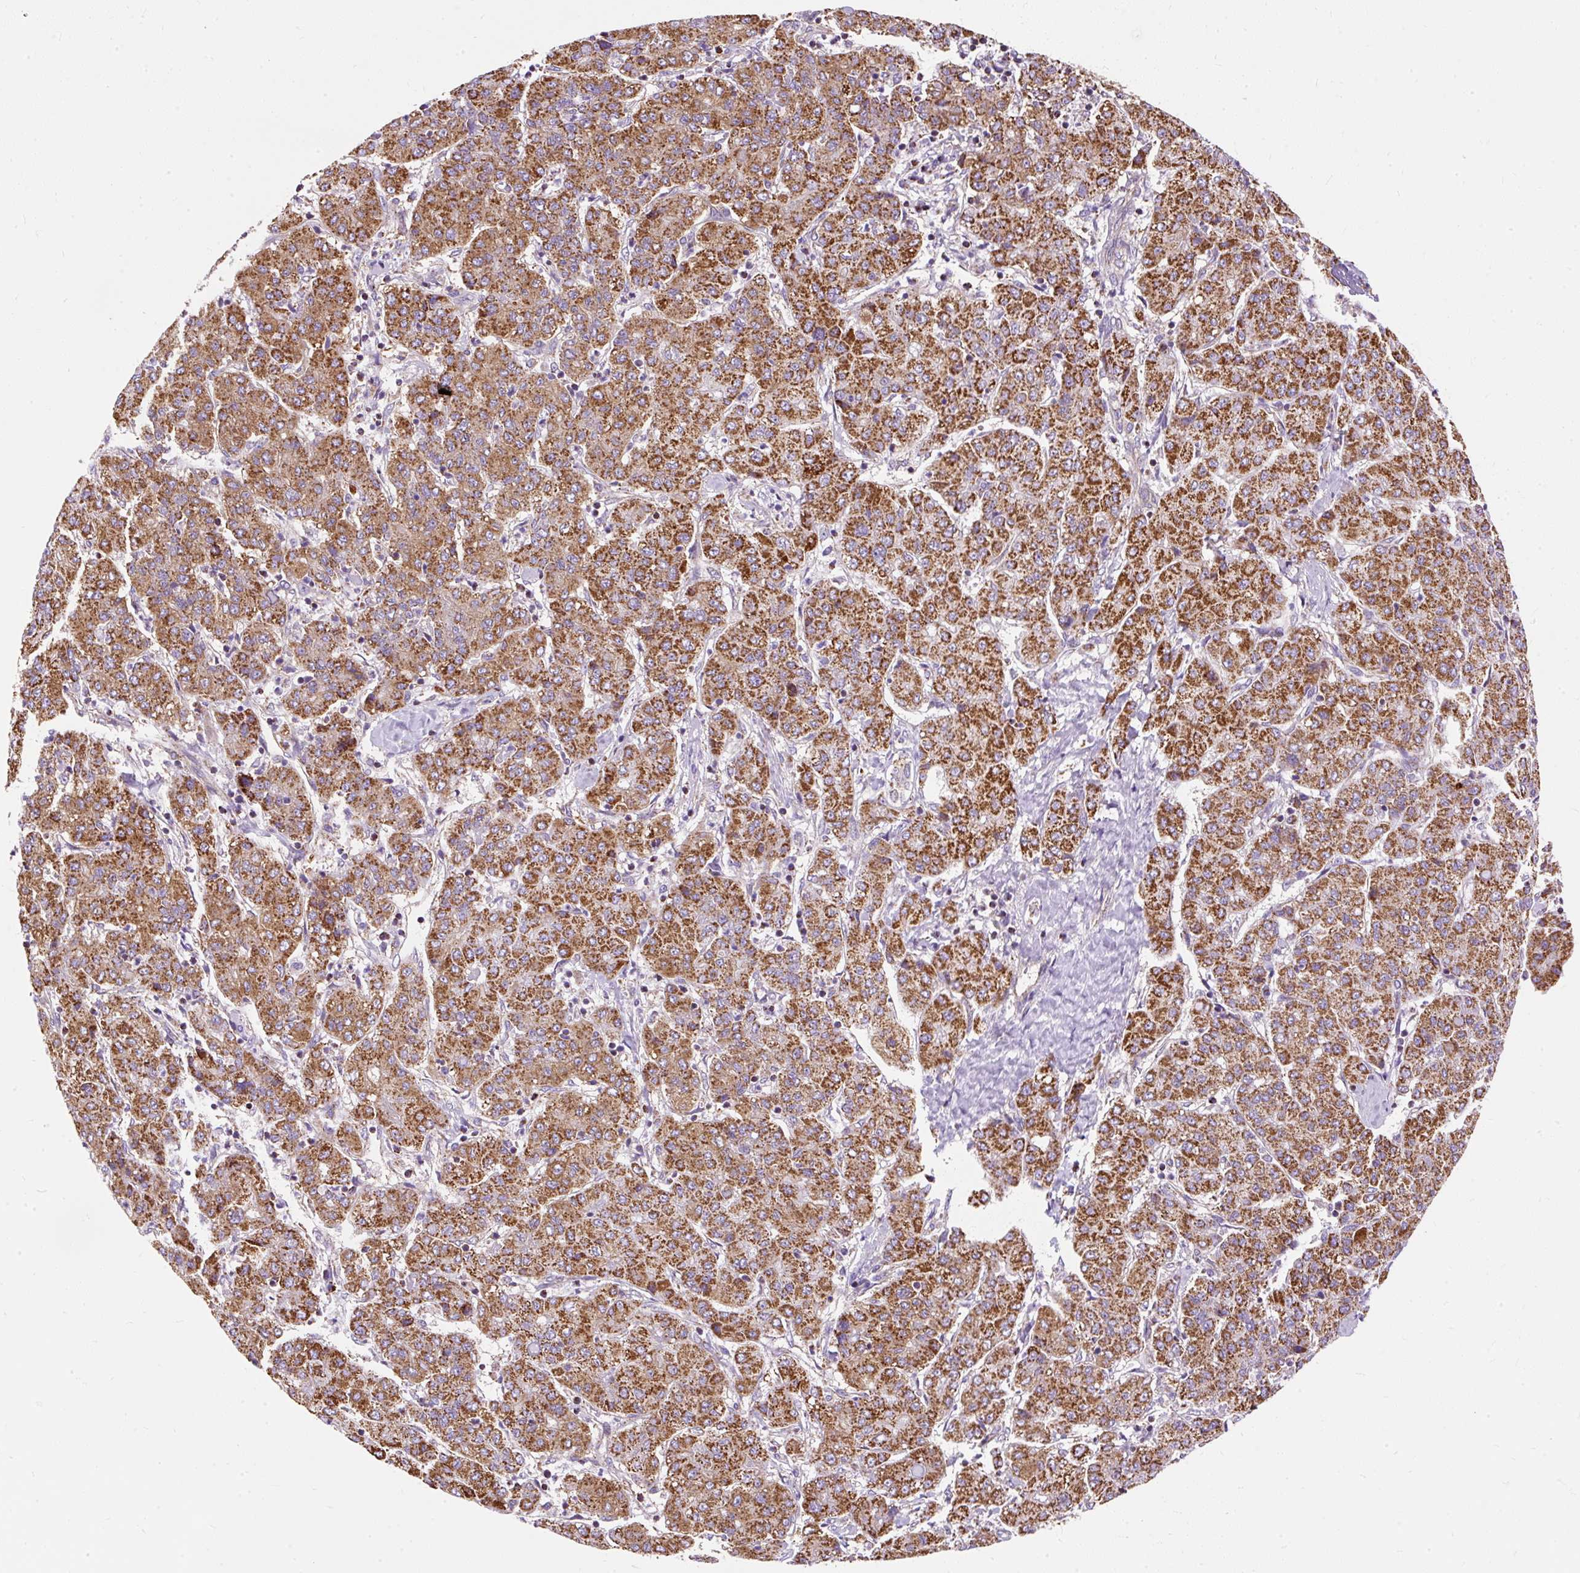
{"staining": {"intensity": "strong", "quantity": ">75%", "location": "cytoplasmic/membranous"}, "tissue": "liver cancer", "cell_type": "Tumor cells", "image_type": "cancer", "snomed": [{"axis": "morphology", "description": "Carcinoma, Hepatocellular, NOS"}, {"axis": "topography", "description": "Liver"}], "caption": "Hepatocellular carcinoma (liver) stained with DAB (3,3'-diaminobenzidine) immunohistochemistry (IHC) displays high levels of strong cytoplasmic/membranous positivity in about >75% of tumor cells.", "gene": "CEP290", "patient": {"sex": "male", "age": 65}}